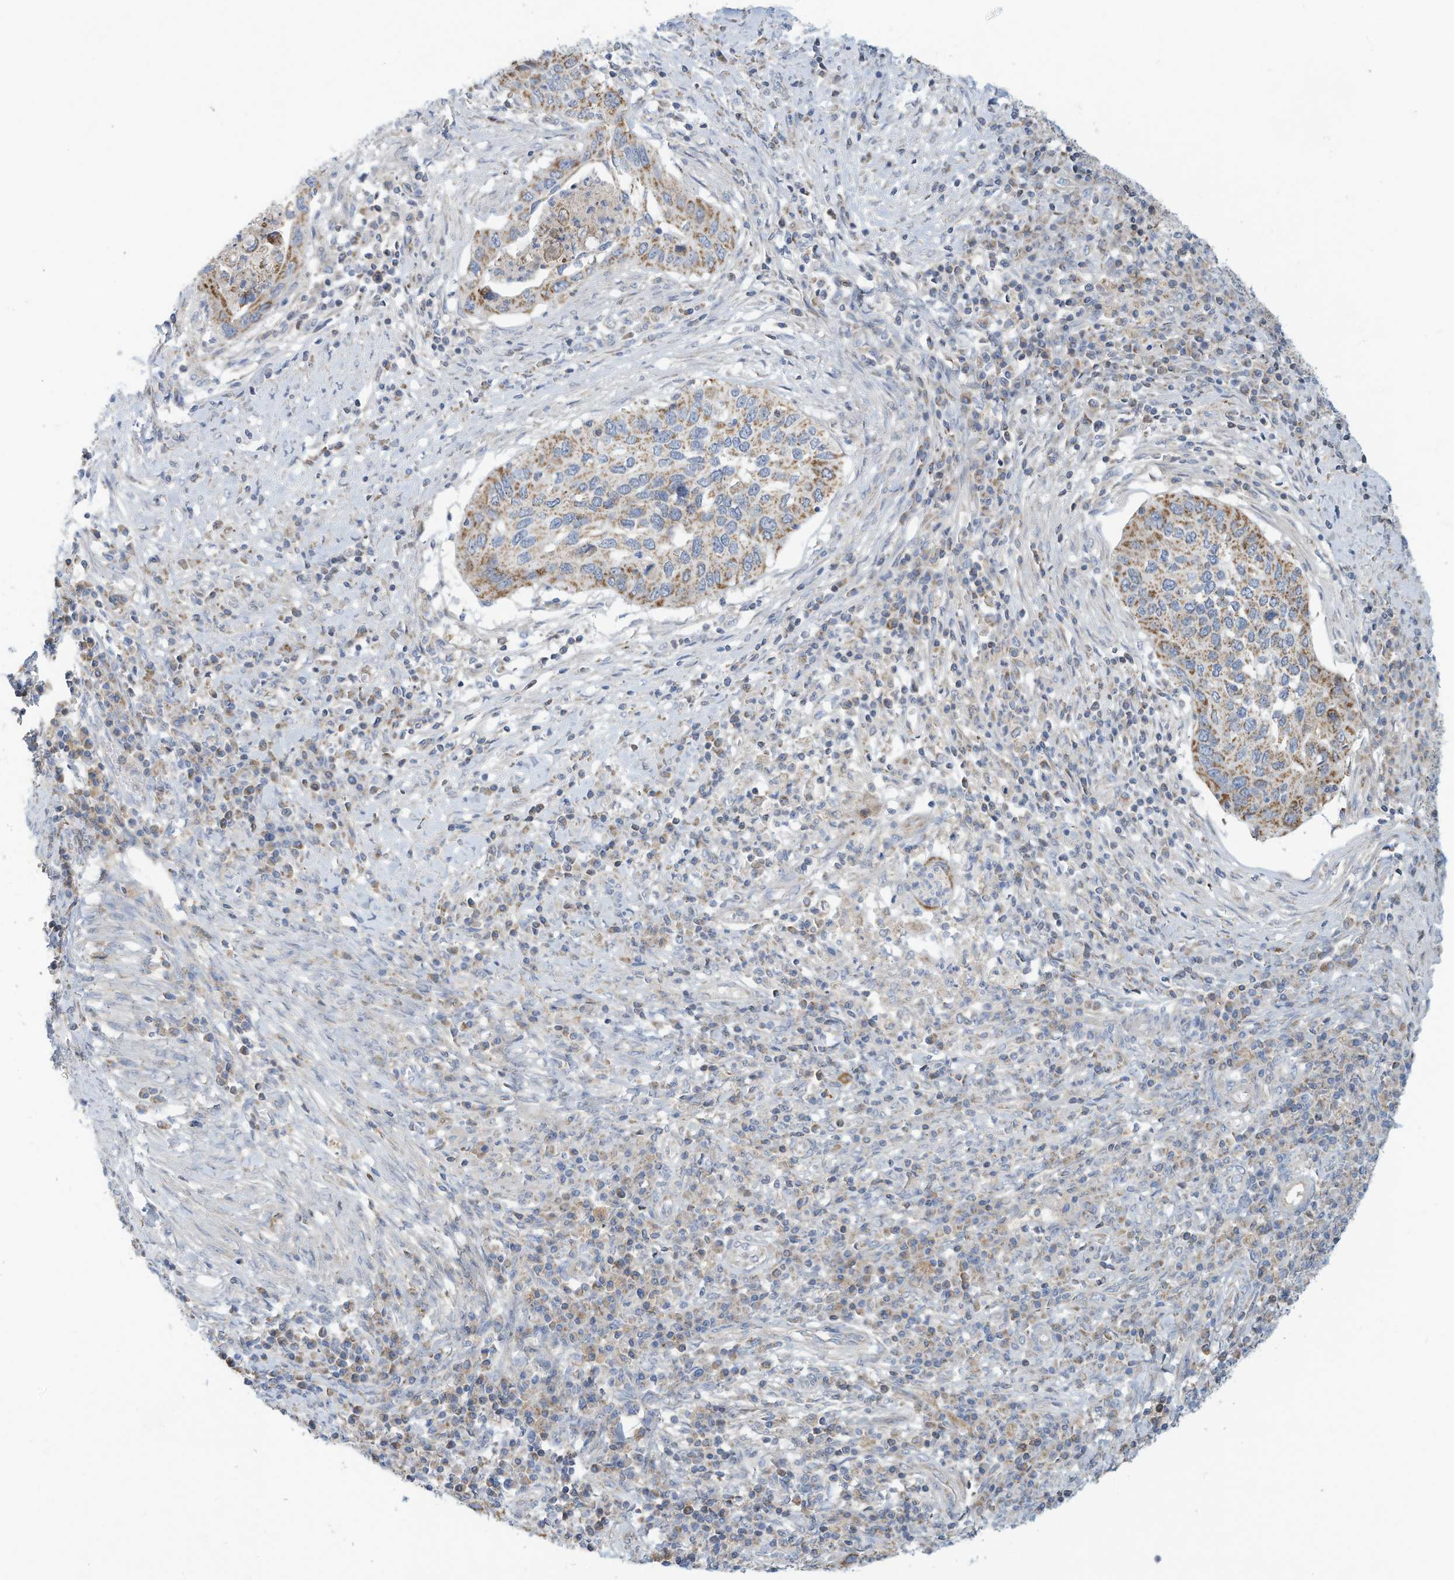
{"staining": {"intensity": "moderate", "quantity": "25%-75%", "location": "cytoplasmic/membranous"}, "tissue": "cervical cancer", "cell_type": "Tumor cells", "image_type": "cancer", "snomed": [{"axis": "morphology", "description": "Squamous cell carcinoma, NOS"}, {"axis": "topography", "description": "Cervix"}], "caption": "Immunohistochemistry (IHC) of cervical cancer (squamous cell carcinoma) exhibits medium levels of moderate cytoplasmic/membranous positivity in about 25%-75% of tumor cells.", "gene": "NLN", "patient": {"sex": "female", "age": 38}}